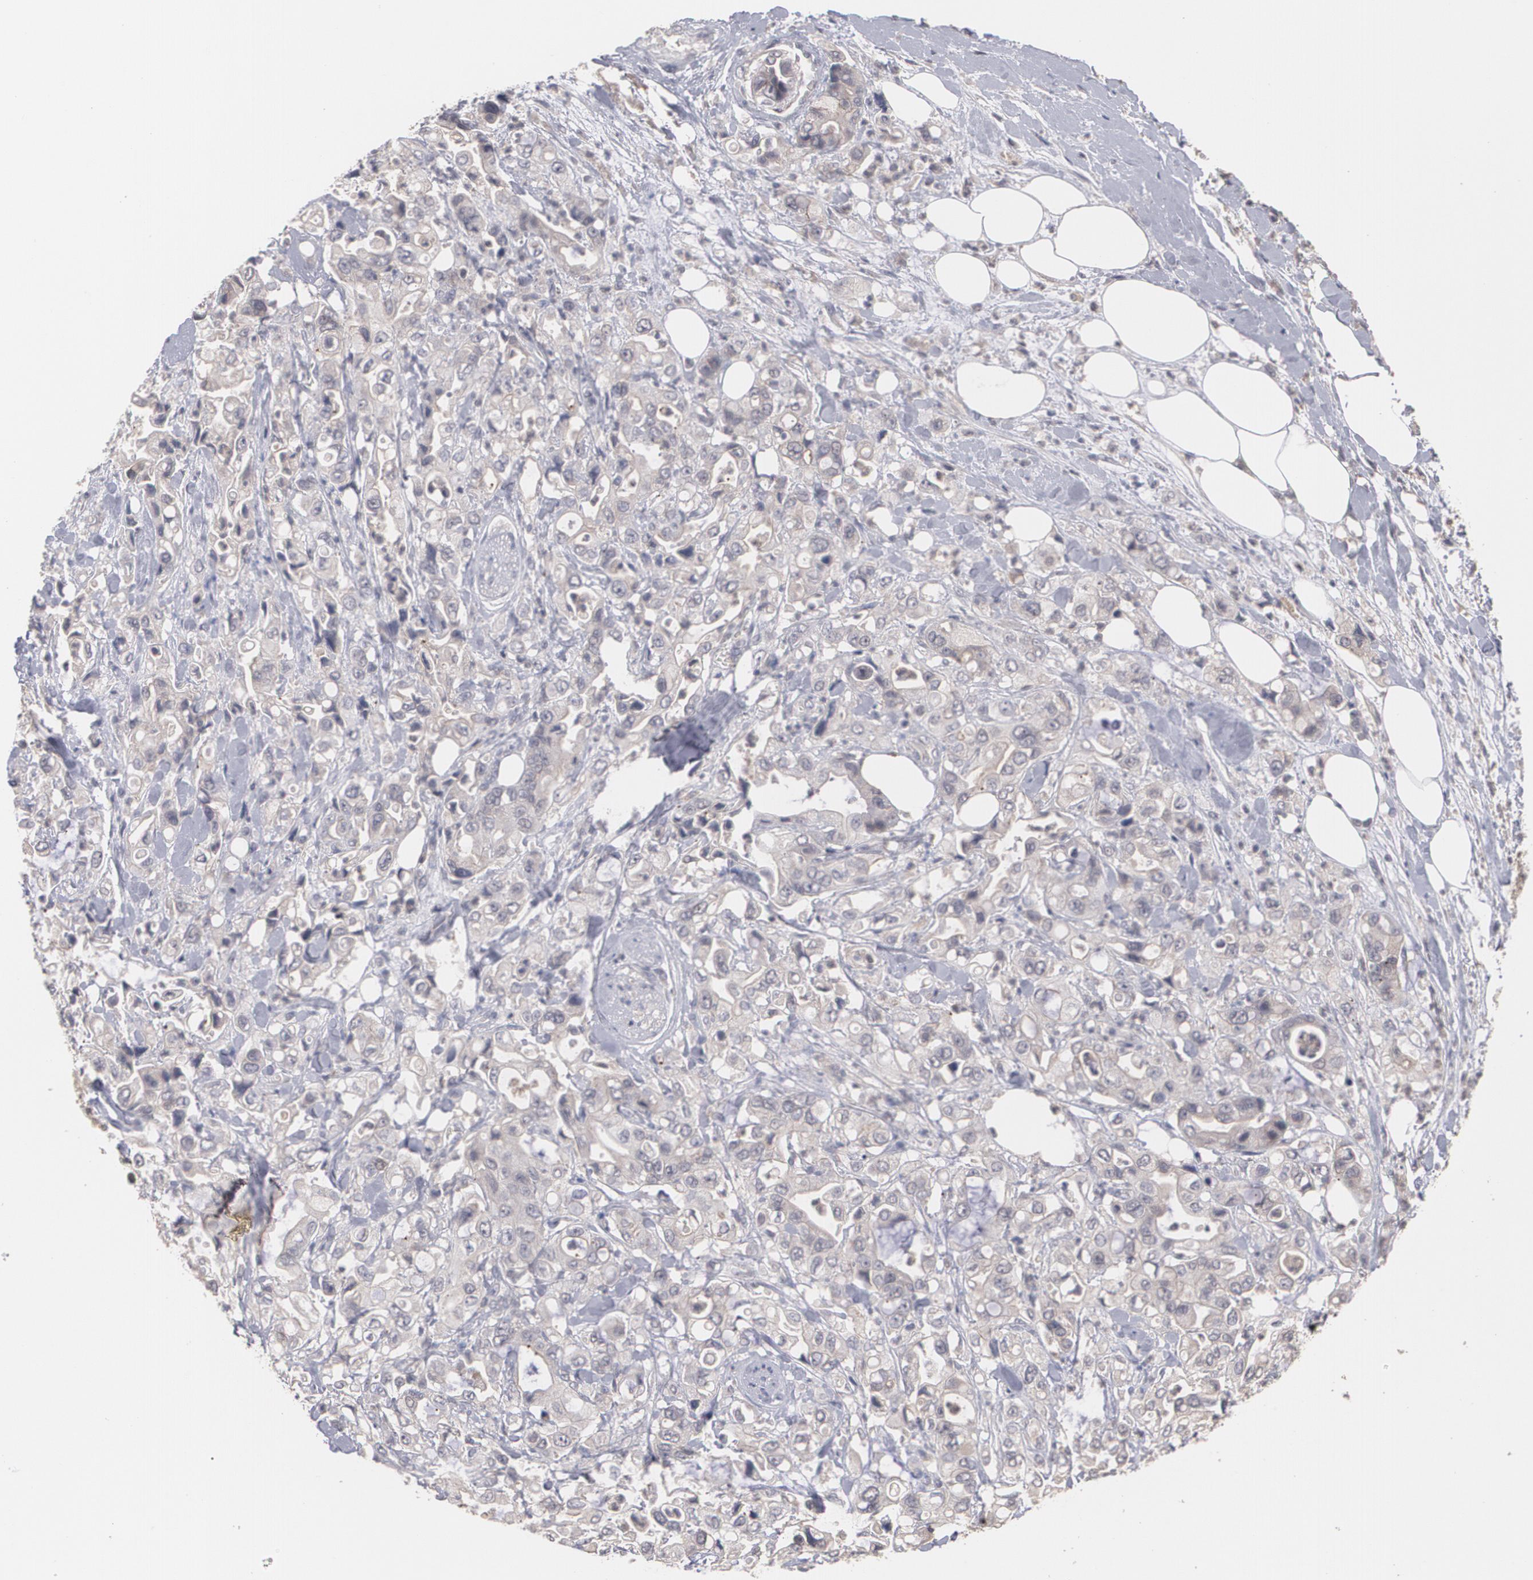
{"staining": {"intensity": "weak", "quantity": ">75%", "location": "cytoplasmic/membranous"}, "tissue": "pancreatic cancer", "cell_type": "Tumor cells", "image_type": "cancer", "snomed": [{"axis": "morphology", "description": "Adenocarcinoma, NOS"}, {"axis": "topography", "description": "Pancreas"}], "caption": "Adenocarcinoma (pancreatic) was stained to show a protein in brown. There is low levels of weak cytoplasmic/membranous staining in about >75% of tumor cells. The staining was performed using DAB (3,3'-diaminobenzidine) to visualize the protein expression in brown, while the nuclei were stained in blue with hematoxylin (Magnification: 20x).", "gene": "ARF6", "patient": {"sex": "male", "age": 70}}